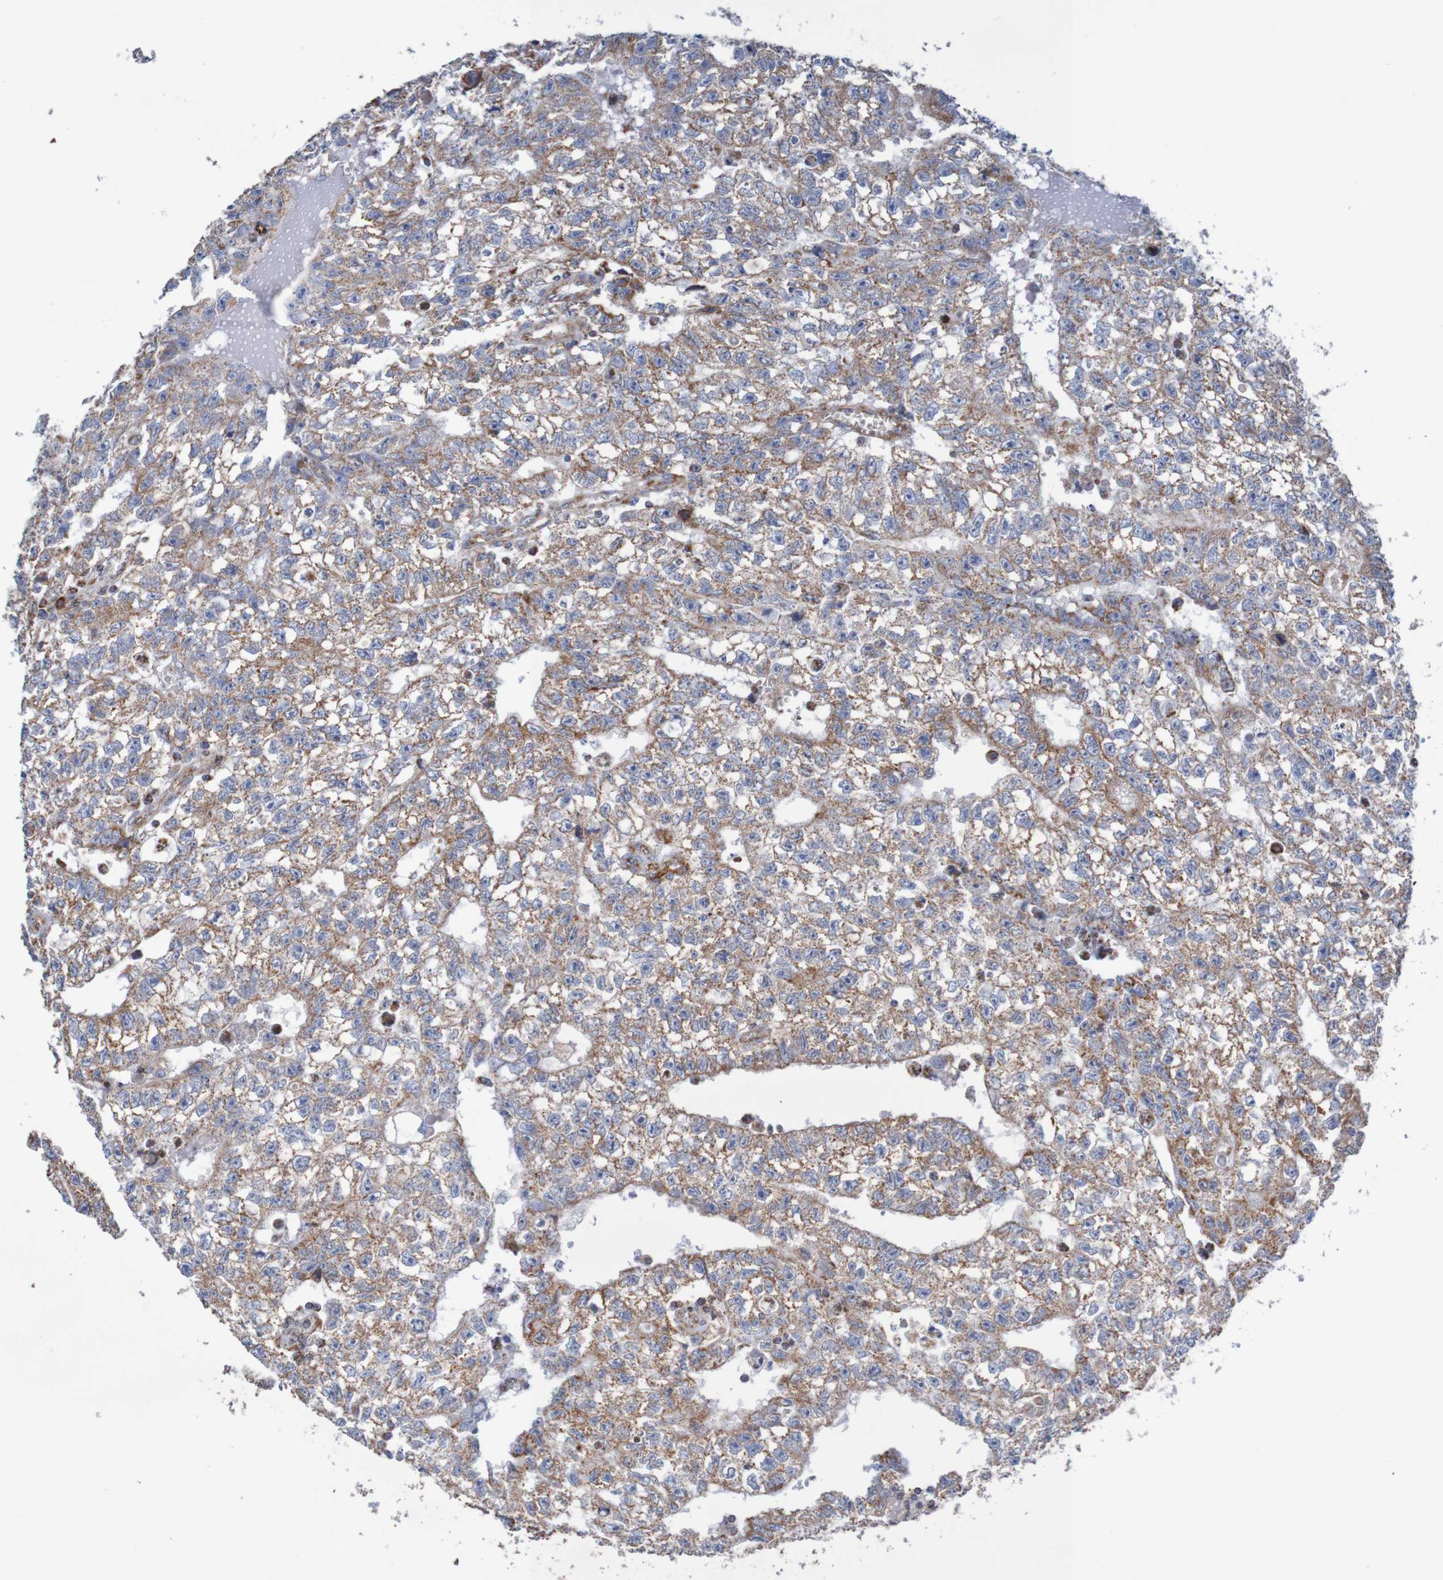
{"staining": {"intensity": "moderate", "quantity": ">75%", "location": "cytoplasmic/membranous"}, "tissue": "testis cancer", "cell_type": "Tumor cells", "image_type": "cancer", "snomed": [{"axis": "morphology", "description": "Seminoma, NOS"}, {"axis": "morphology", "description": "Carcinoma, Embryonal, NOS"}, {"axis": "topography", "description": "Testis"}], "caption": "Moderate cytoplasmic/membranous positivity is seen in about >75% of tumor cells in testis cancer.", "gene": "MMEL1", "patient": {"sex": "male", "age": 38}}